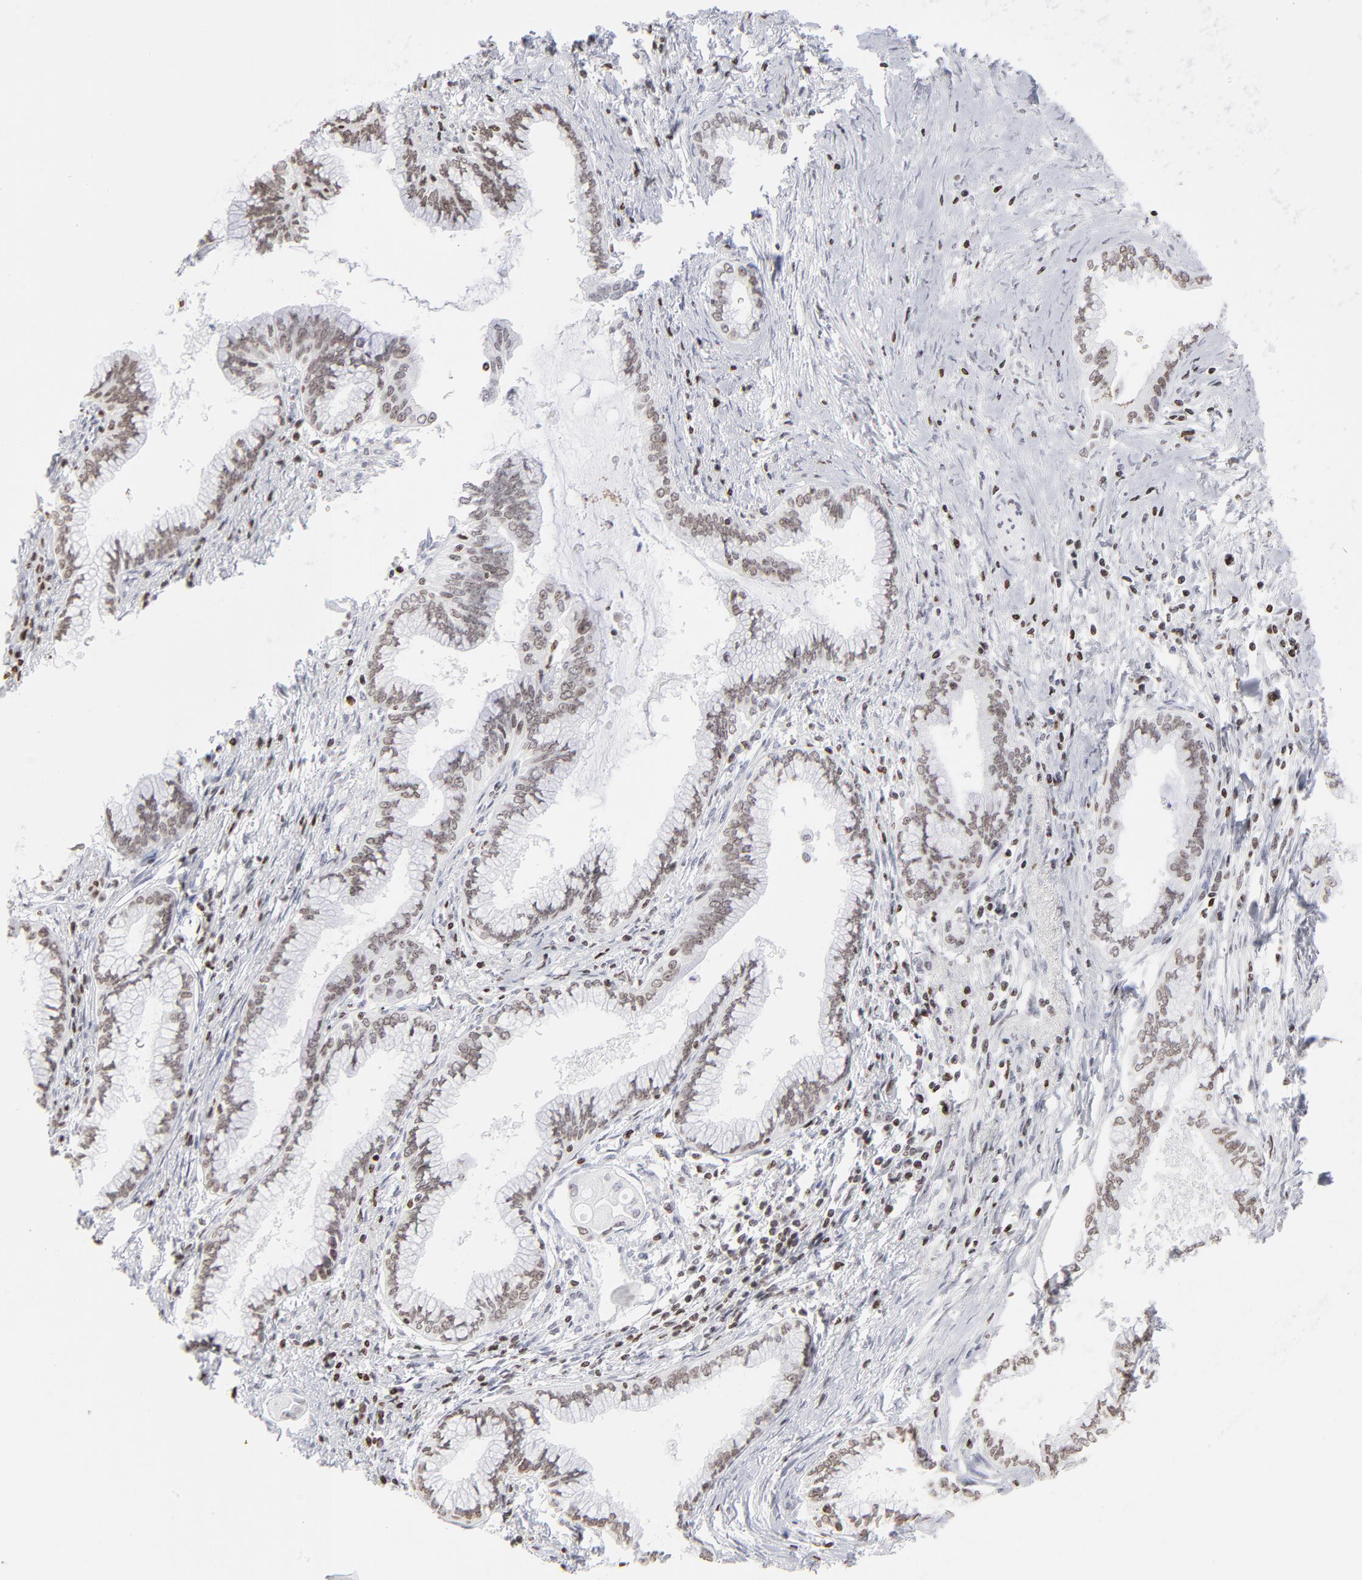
{"staining": {"intensity": "weak", "quantity": "<25%", "location": "nuclear"}, "tissue": "pancreatic cancer", "cell_type": "Tumor cells", "image_type": "cancer", "snomed": [{"axis": "morphology", "description": "Adenocarcinoma, NOS"}, {"axis": "topography", "description": "Pancreas"}], "caption": "Immunohistochemical staining of human adenocarcinoma (pancreatic) reveals no significant staining in tumor cells.", "gene": "PARP1", "patient": {"sex": "female", "age": 64}}